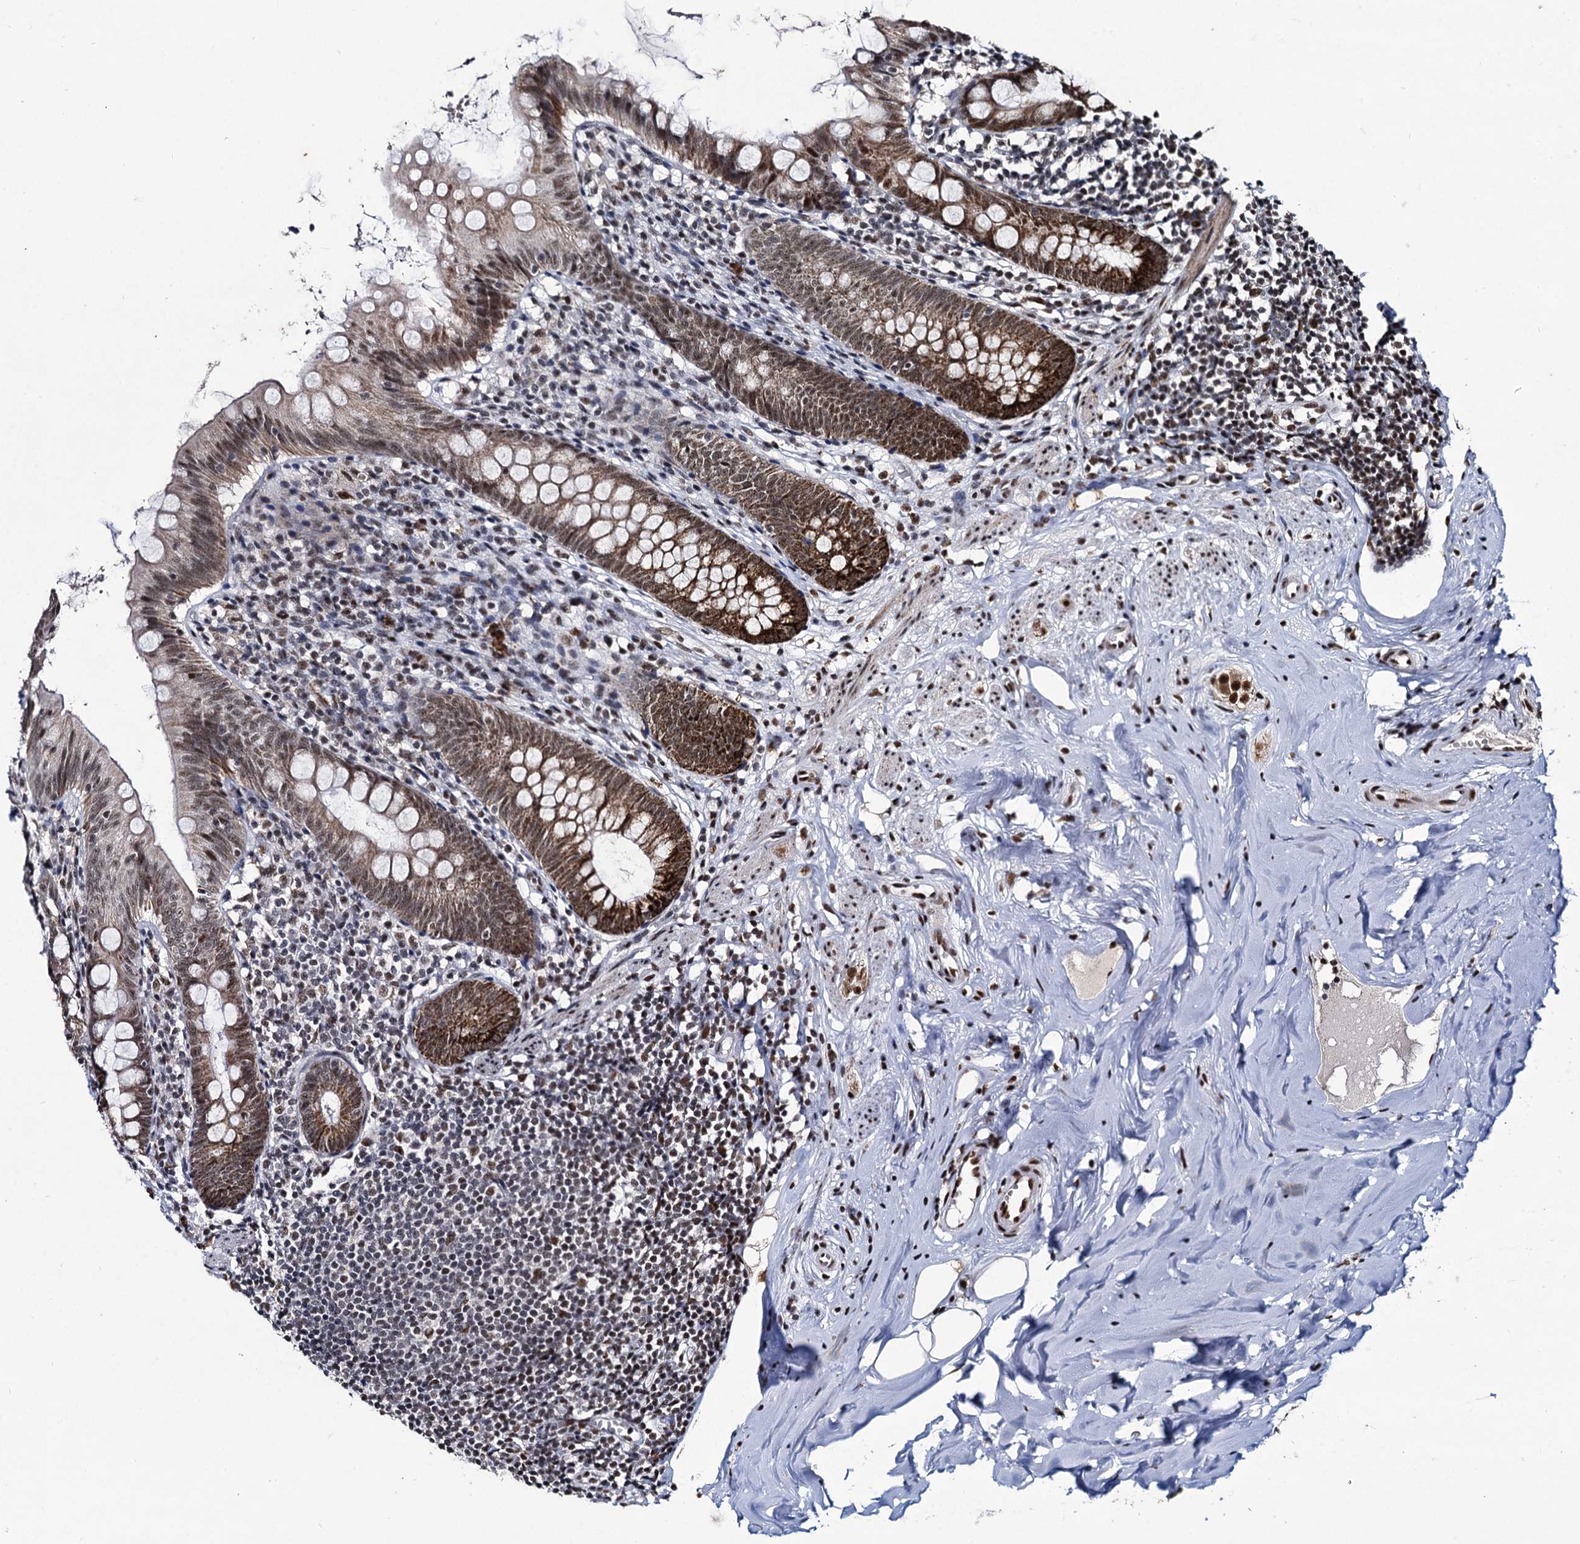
{"staining": {"intensity": "moderate", "quantity": "25%-75%", "location": "cytoplasmic/membranous,nuclear"}, "tissue": "appendix", "cell_type": "Glandular cells", "image_type": "normal", "snomed": [{"axis": "morphology", "description": "Normal tissue, NOS"}, {"axis": "topography", "description": "Appendix"}], "caption": "A photomicrograph of appendix stained for a protein shows moderate cytoplasmic/membranous,nuclear brown staining in glandular cells.", "gene": "RPUSD4", "patient": {"sex": "female", "age": 51}}